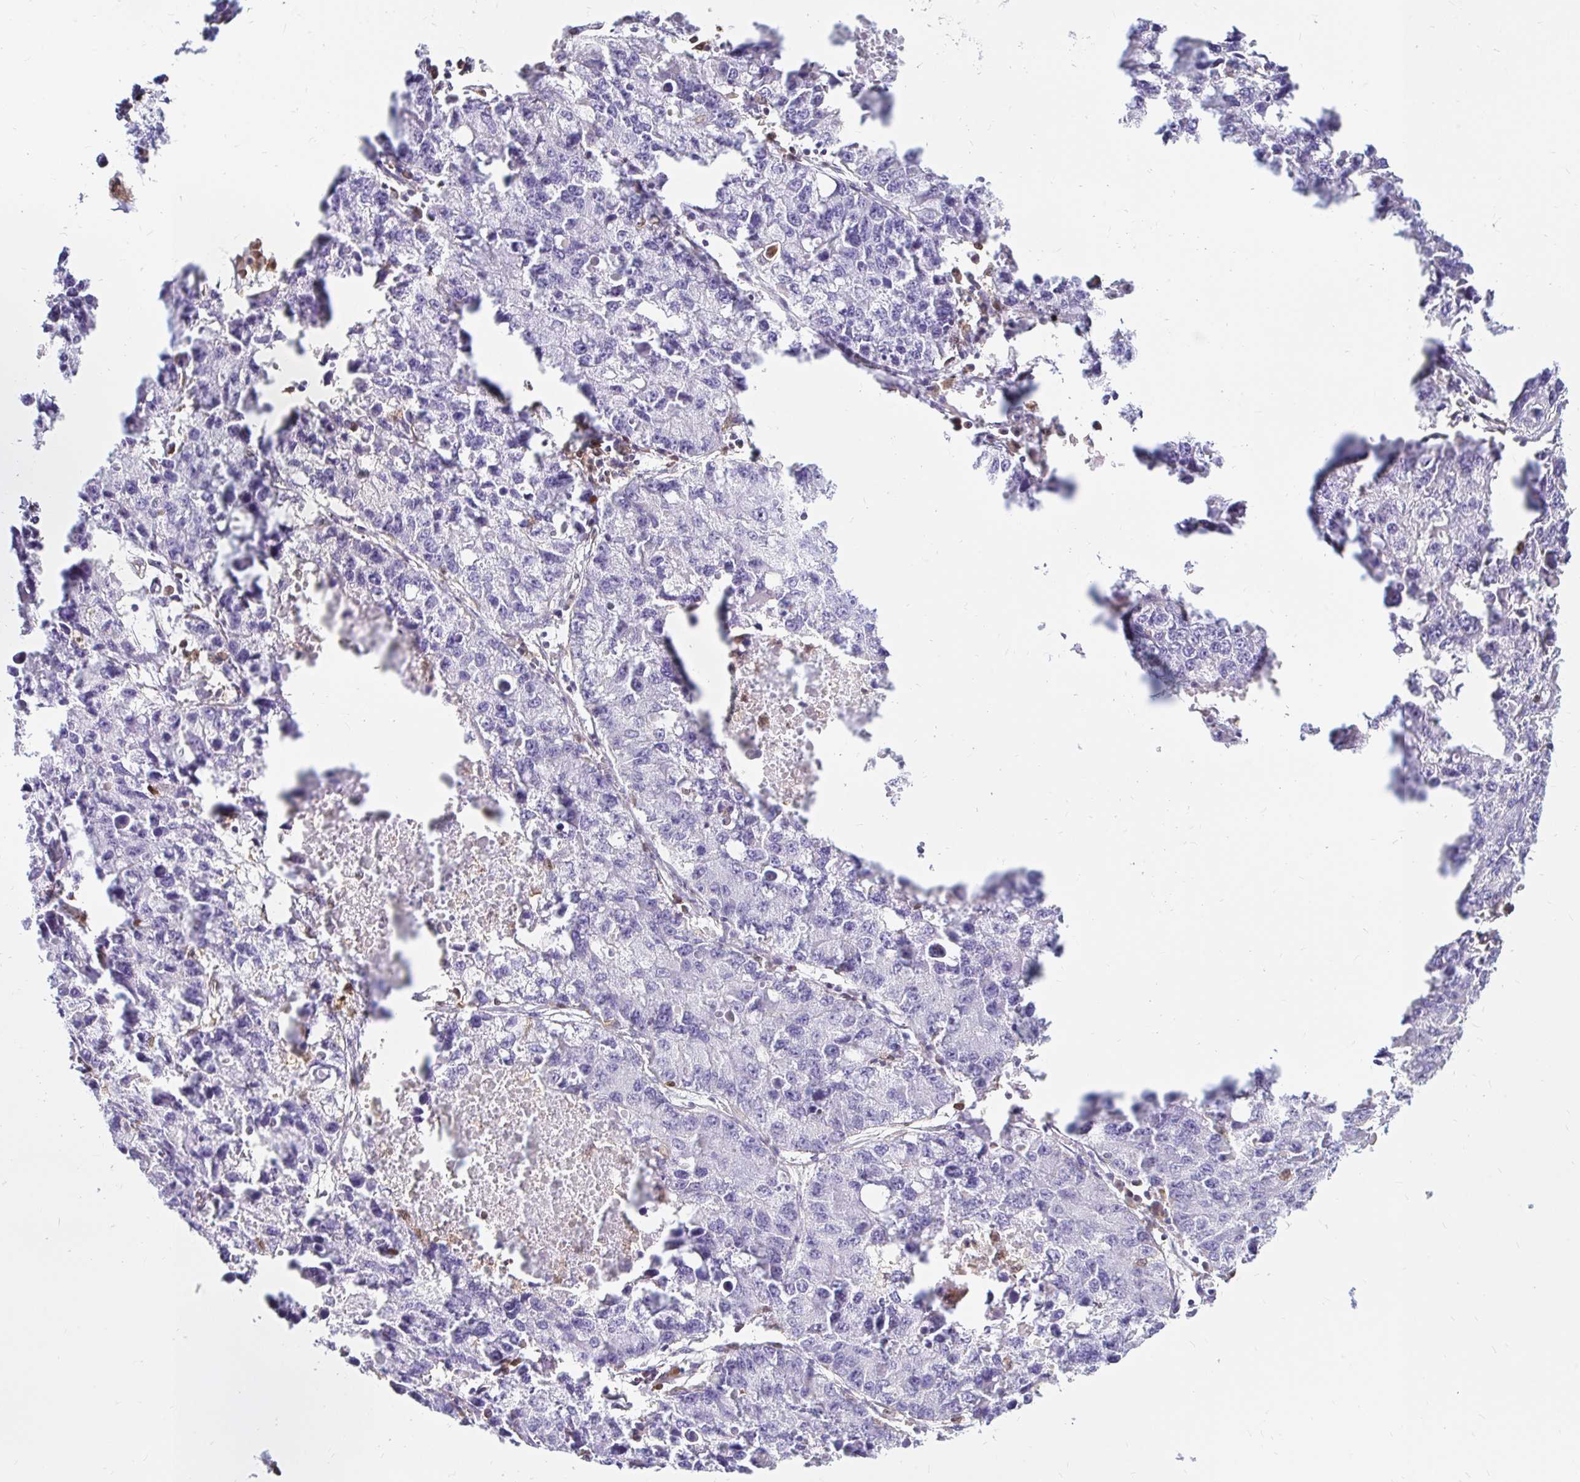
{"staining": {"intensity": "negative", "quantity": "none", "location": "none"}, "tissue": "lung cancer", "cell_type": "Tumor cells", "image_type": "cancer", "snomed": [{"axis": "morphology", "description": "Adenocarcinoma, NOS"}, {"axis": "topography", "description": "Lung"}], "caption": "Tumor cells show no significant staining in lung adenocarcinoma.", "gene": "PYCARD", "patient": {"sex": "female", "age": 51}}